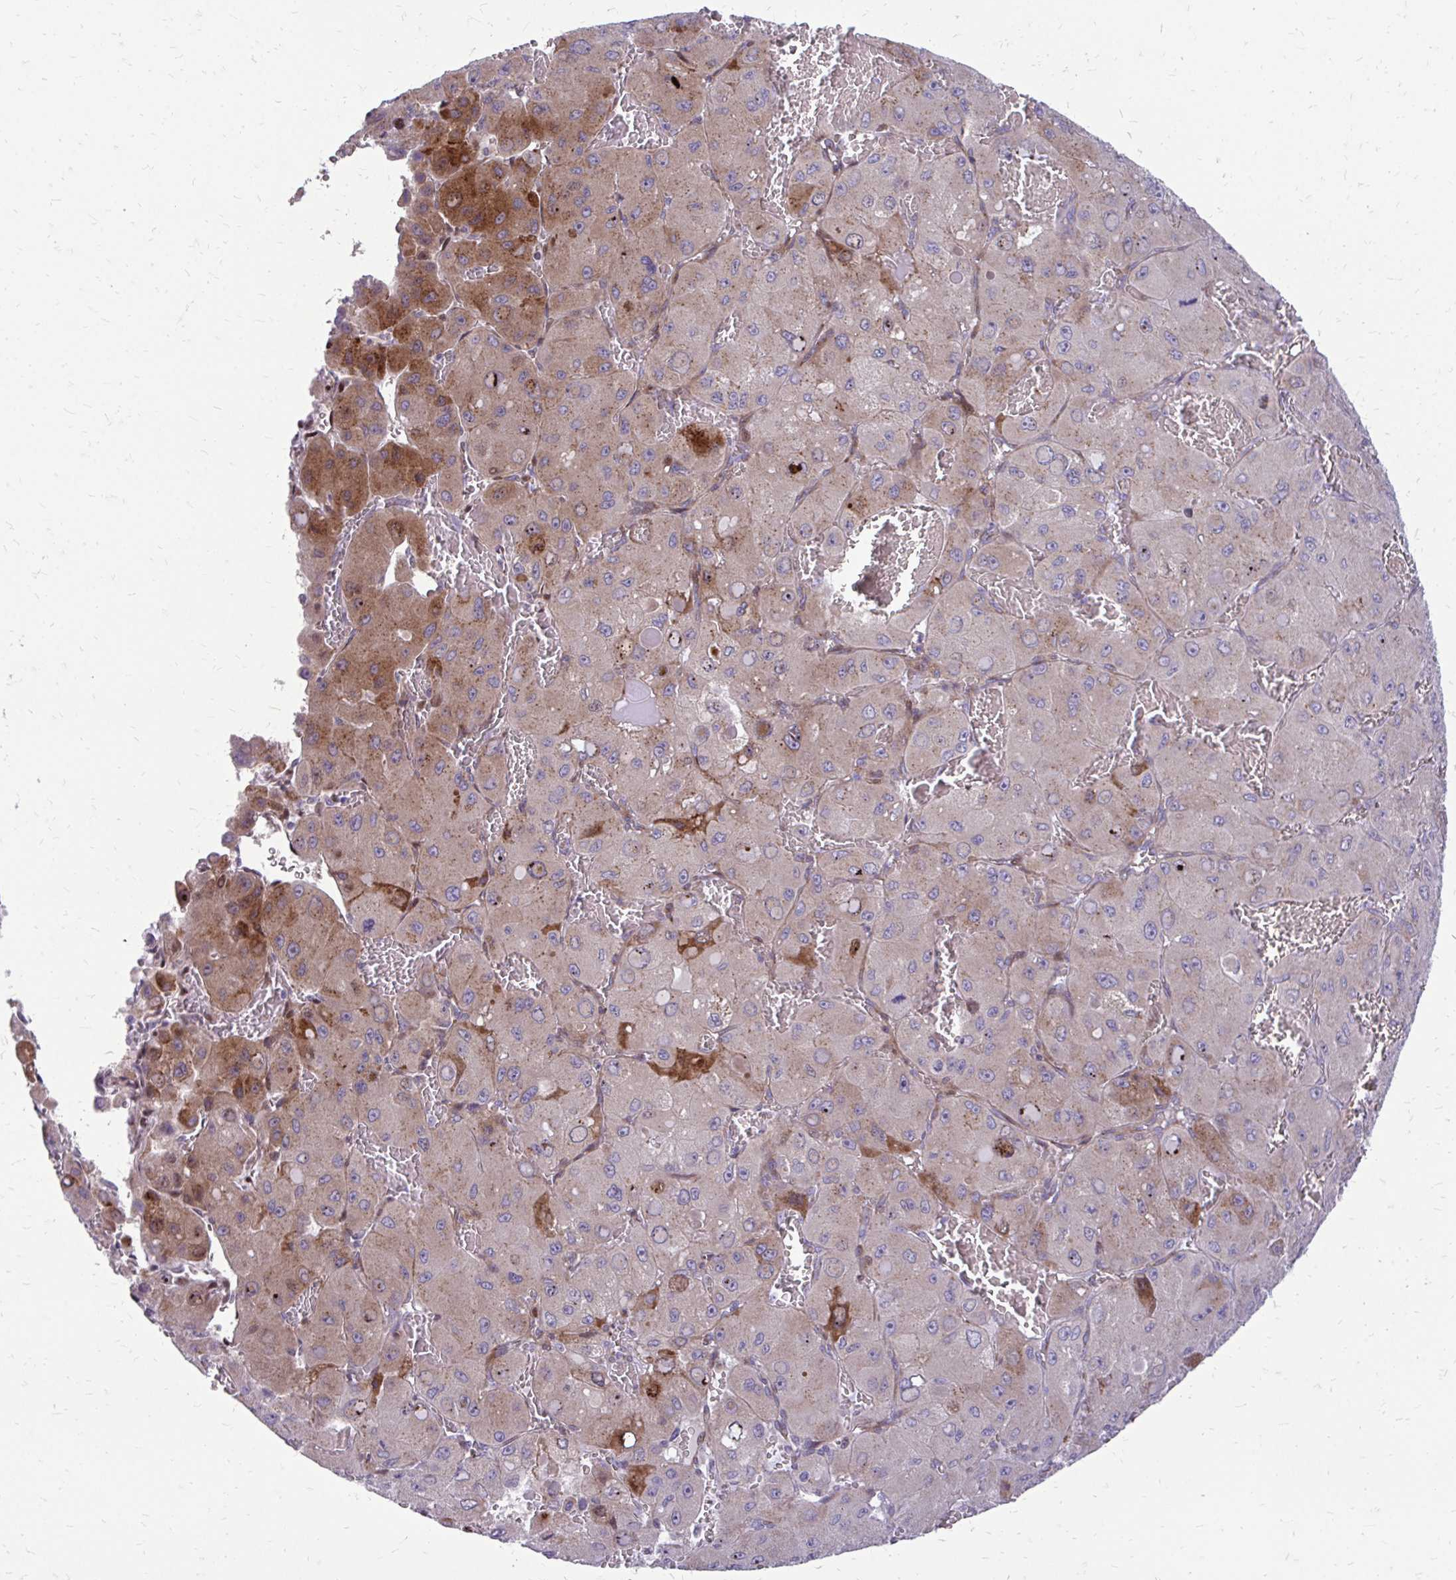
{"staining": {"intensity": "moderate", "quantity": "<25%", "location": "cytoplasmic/membranous"}, "tissue": "liver cancer", "cell_type": "Tumor cells", "image_type": "cancer", "snomed": [{"axis": "morphology", "description": "Carcinoma, Hepatocellular, NOS"}, {"axis": "topography", "description": "Liver"}], "caption": "Protein expression analysis of hepatocellular carcinoma (liver) demonstrates moderate cytoplasmic/membranous staining in about <25% of tumor cells. The staining is performed using DAB brown chromogen to label protein expression. The nuclei are counter-stained blue using hematoxylin.", "gene": "FUNDC2", "patient": {"sex": "male", "age": 27}}